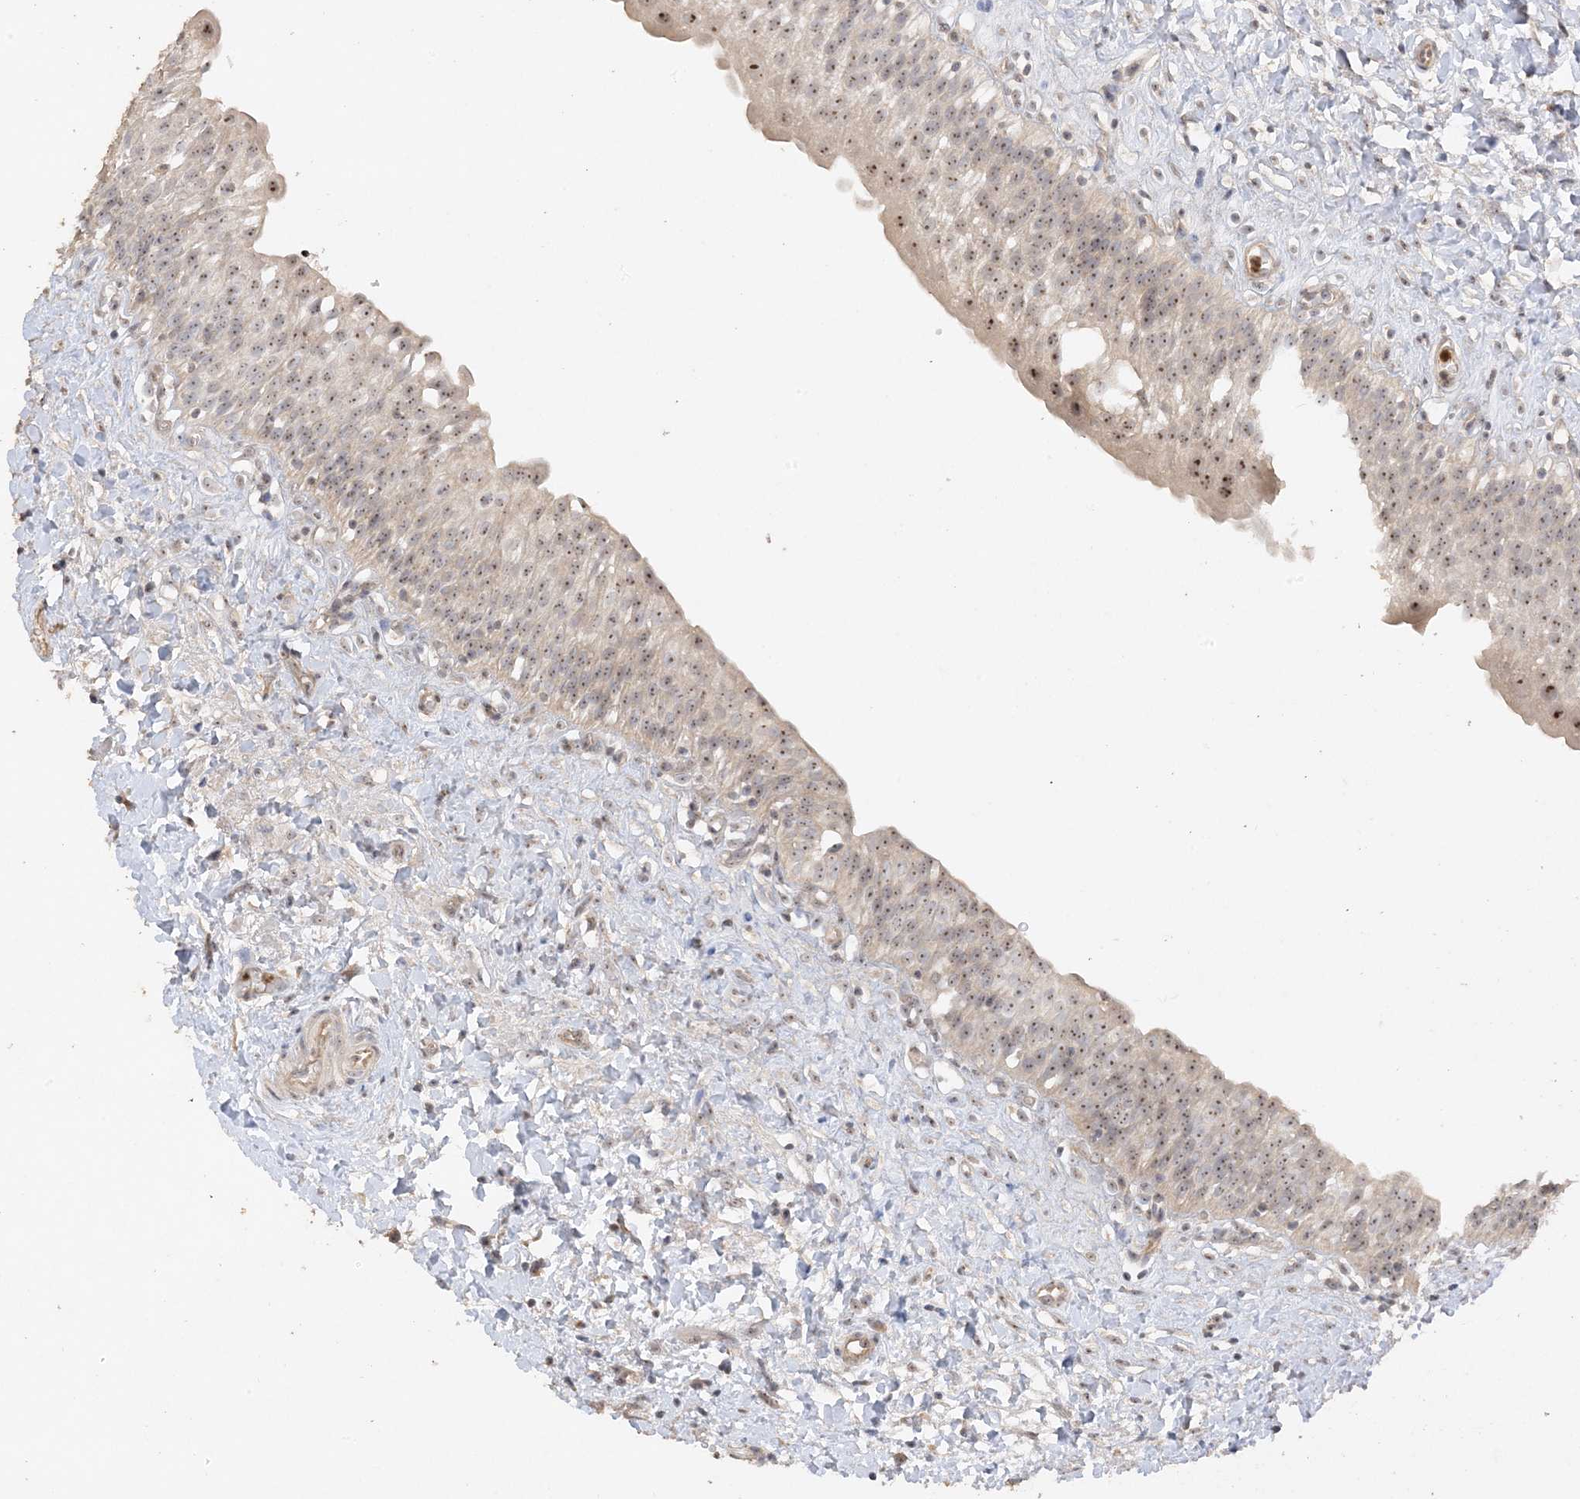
{"staining": {"intensity": "moderate", "quantity": "25%-75%", "location": "nuclear"}, "tissue": "urinary bladder", "cell_type": "Urothelial cells", "image_type": "normal", "snomed": [{"axis": "morphology", "description": "Normal tissue, NOS"}, {"axis": "topography", "description": "Urinary bladder"}], "caption": "A brown stain labels moderate nuclear staining of a protein in urothelial cells of normal urinary bladder.", "gene": "DDX18", "patient": {"sex": "male", "age": 51}}